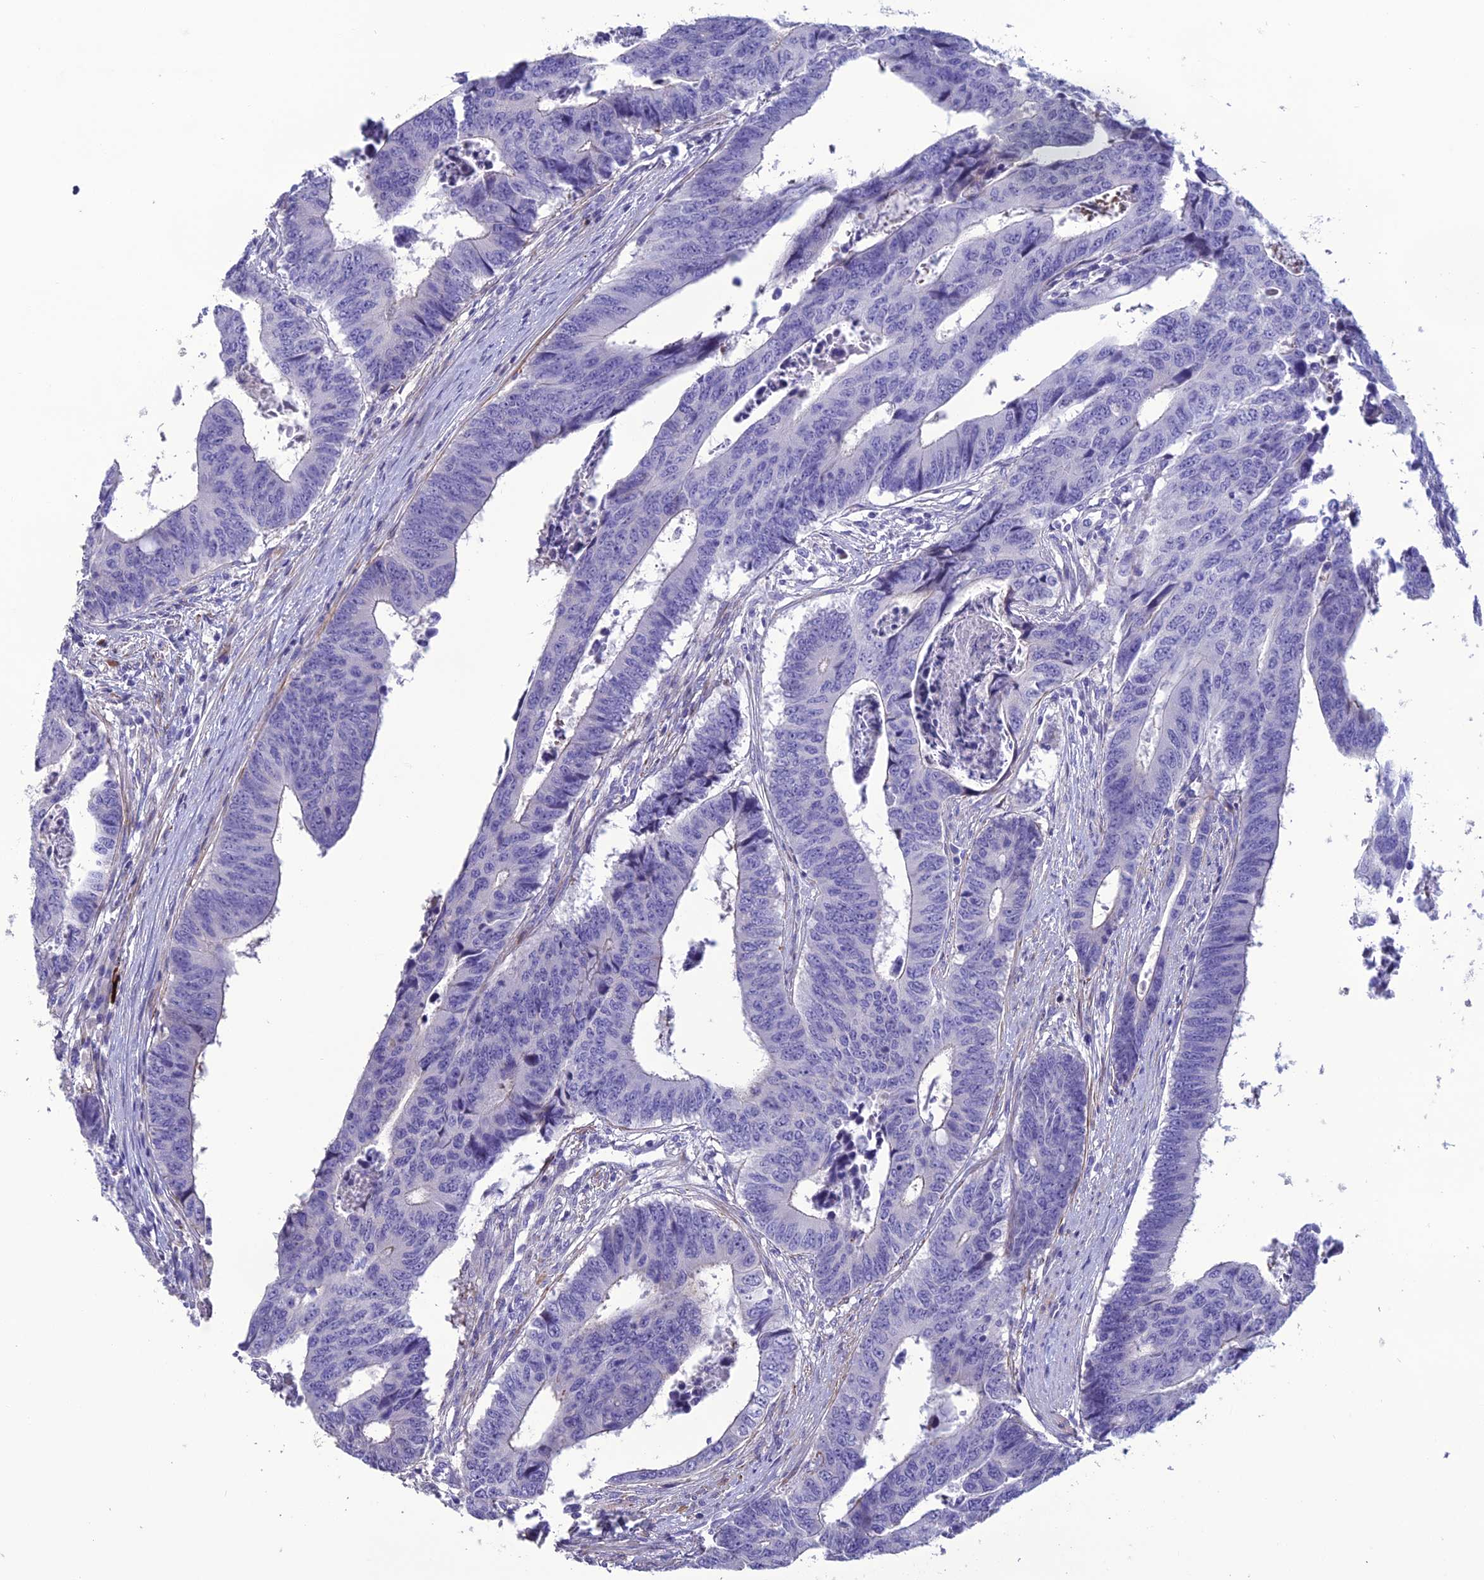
{"staining": {"intensity": "negative", "quantity": "none", "location": "none"}, "tissue": "colorectal cancer", "cell_type": "Tumor cells", "image_type": "cancer", "snomed": [{"axis": "morphology", "description": "Adenocarcinoma, NOS"}, {"axis": "topography", "description": "Rectum"}], "caption": "Immunohistochemical staining of human adenocarcinoma (colorectal) shows no significant staining in tumor cells. (DAB immunohistochemistry (IHC), high magnification).", "gene": "OR56B1", "patient": {"sex": "male", "age": 84}}